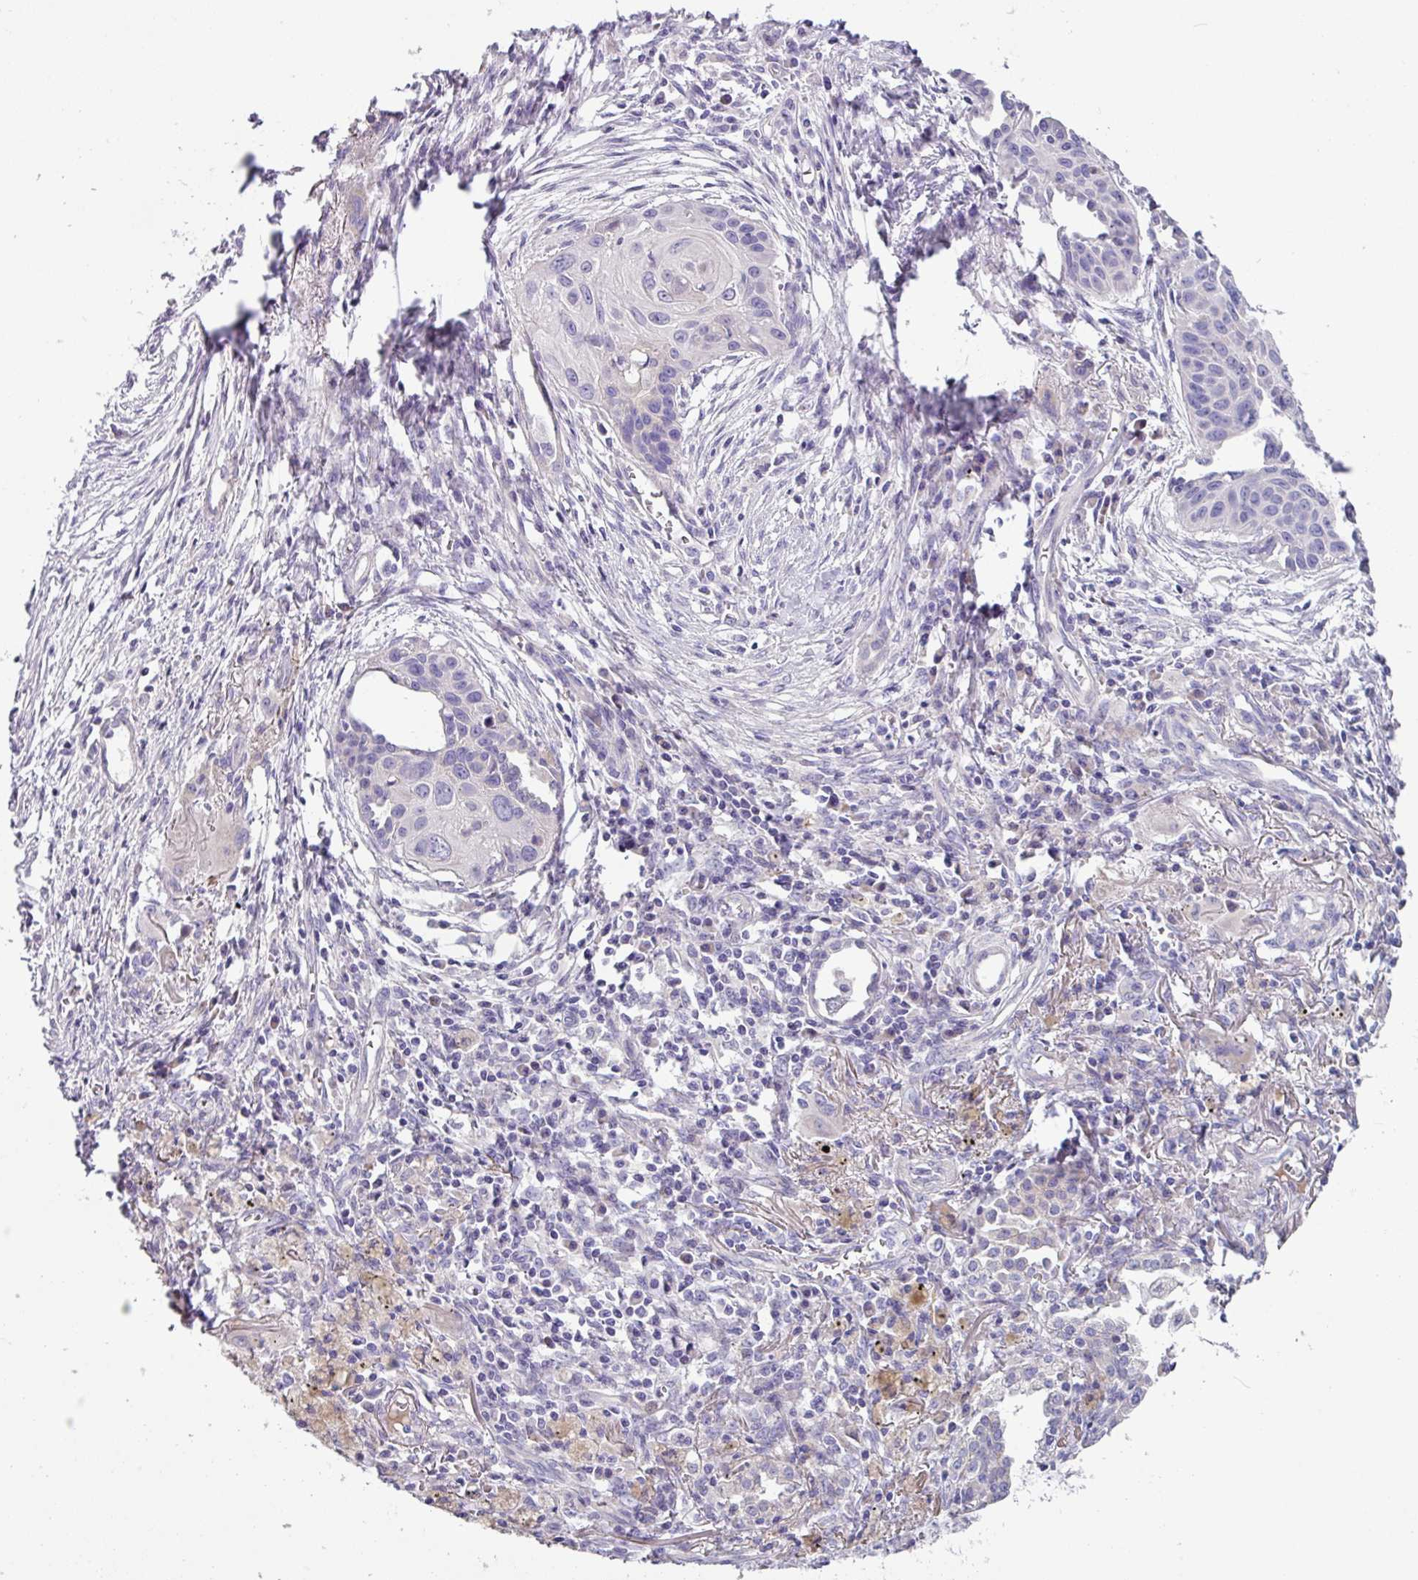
{"staining": {"intensity": "negative", "quantity": "none", "location": "none"}, "tissue": "lung cancer", "cell_type": "Tumor cells", "image_type": "cancer", "snomed": [{"axis": "morphology", "description": "Squamous cell carcinoma, NOS"}, {"axis": "topography", "description": "Lung"}], "caption": "IHC image of neoplastic tissue: squamous cell carcinoma (lung) stained with DAB displays no significant protein positivity in tumor cells.", "gene": "RGS16", "patient": {"sex": "male", "age": 71}}